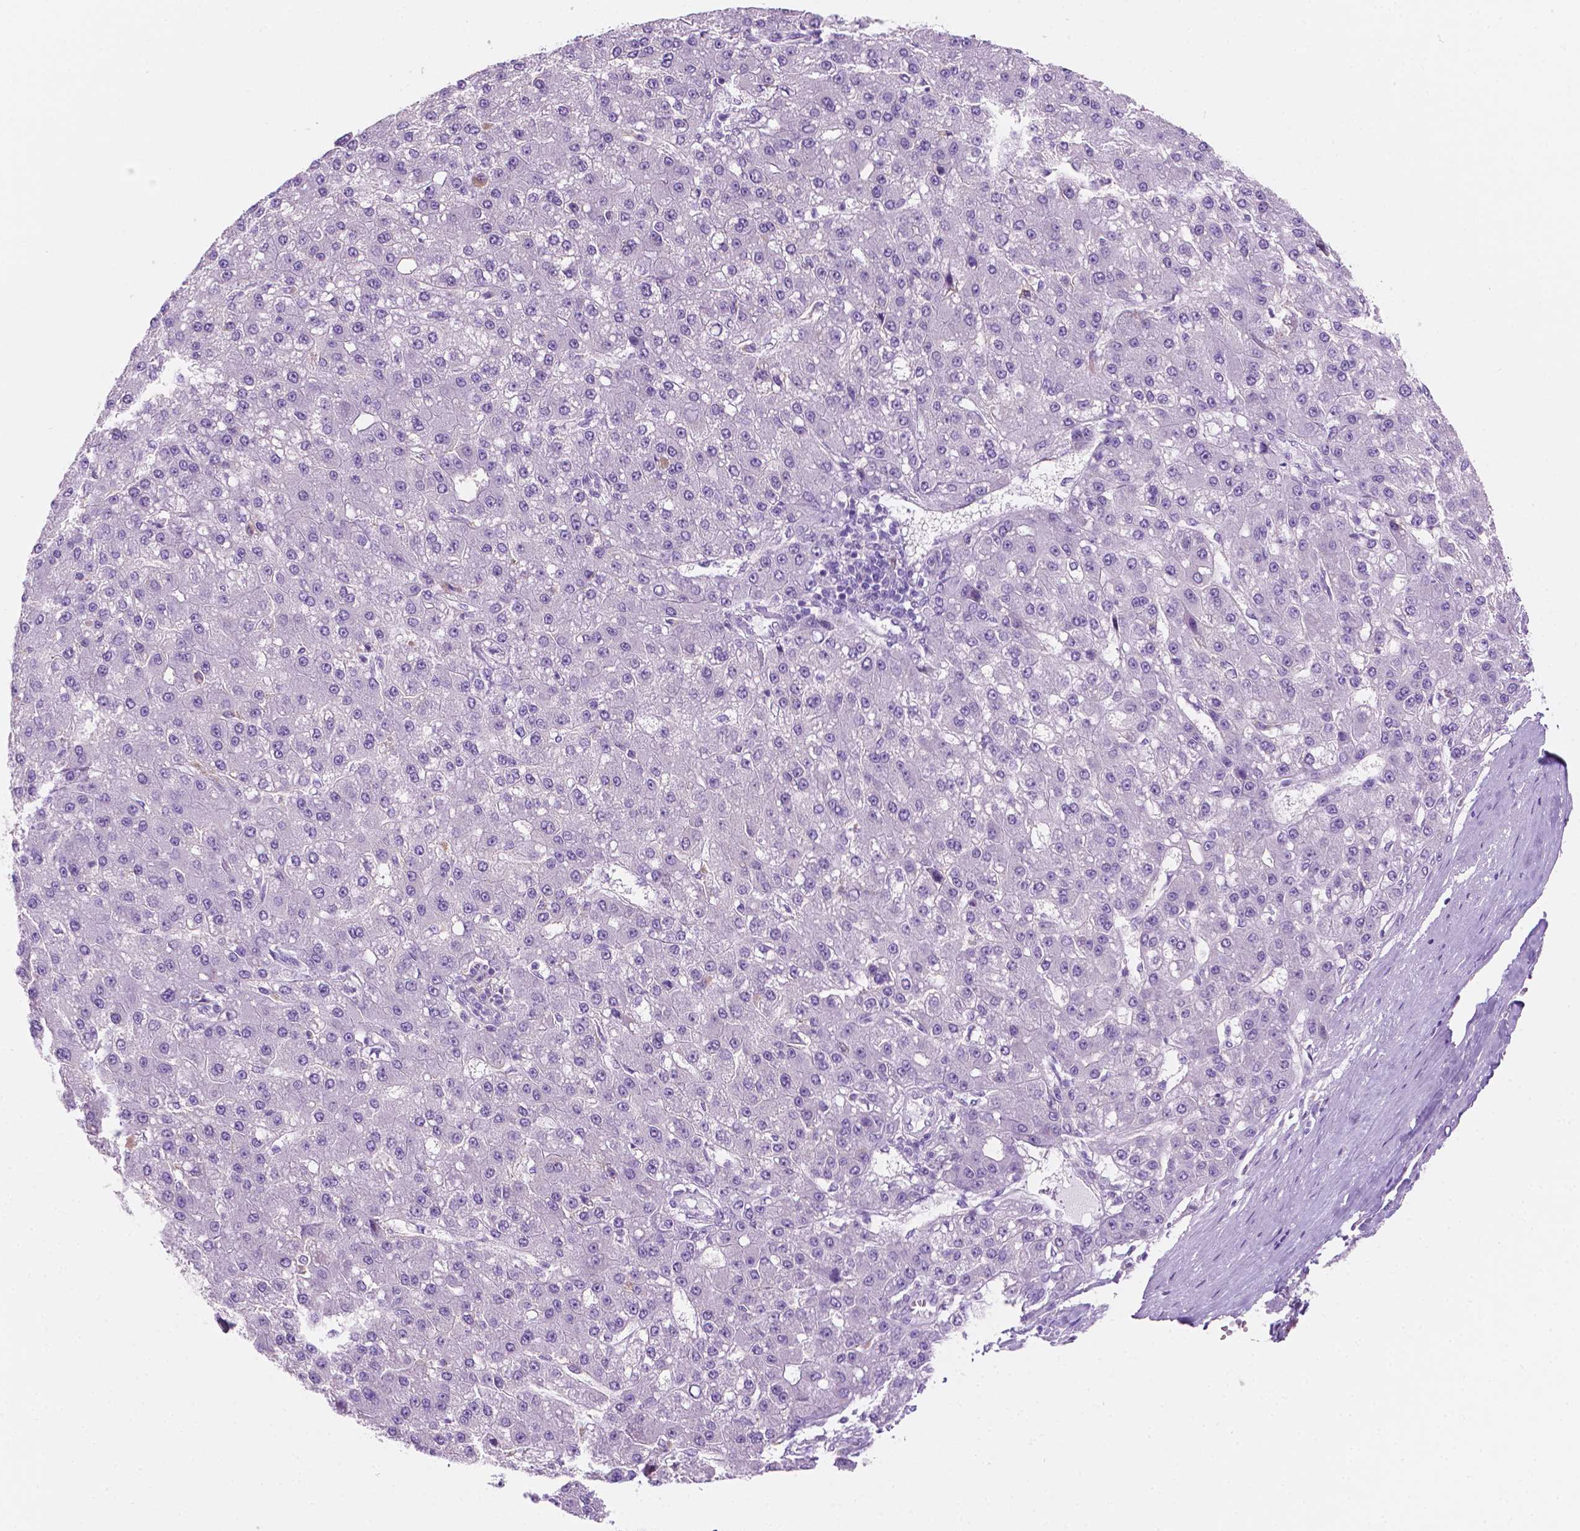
{"staining": {"intensity": "negative", "quantity": "none", "location": "none"}, "tissue": "liver cancer", "cell_type": "Tumor cells", "image_type": "cancer", "snomed": [{"axis": "morphology", "description": "Carcinoma, Hepatocellular, NOS"}, {"axis": "topography", "description": "Liver"}], "caption": "The photomicrograph reveals no staining of tumor cells in liver hepatocellular carcinoma.", "gene": "EPPK1", "patient": {"sex": "male", "age": 67}}